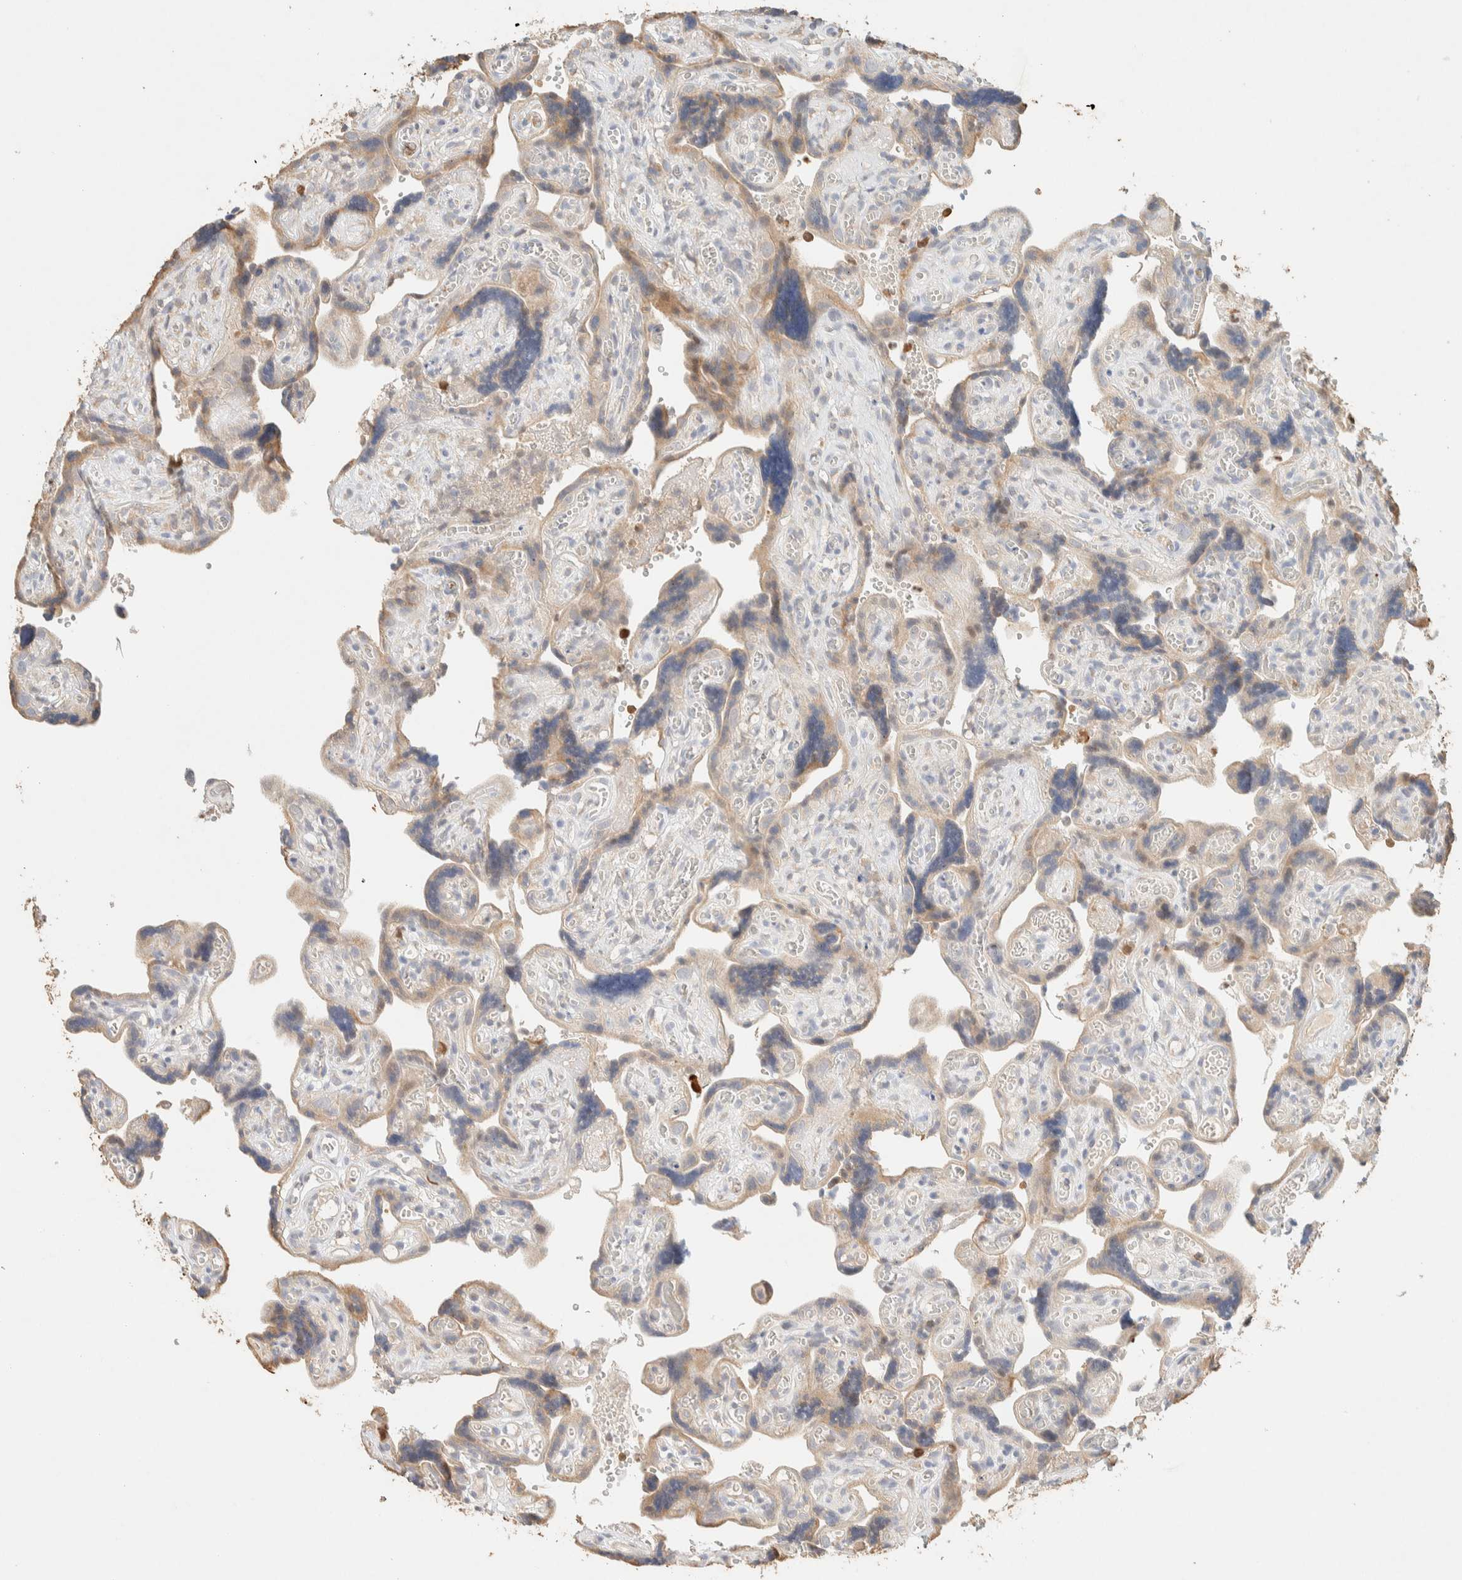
{"staining": {"intensity": "moderate", "quantity": ">75%", "location": "cytoplasmic/membranous"}, "tissue": "placenta", "cell_type": "Decidual cells", "image_type": "normal", "snomed": [{"axis": "morphology", "description": "Normal tissue, NOS"}, {"axis": "topography", "description": "Placenta"}], "caption": "Immunohistochemical staining of benign placenta shows moderate cytoplasmic/membranous protein expression in about >75% of decidual cells.", "gene": "TTC3", "patient": {"sex": "female", "age": 30}}